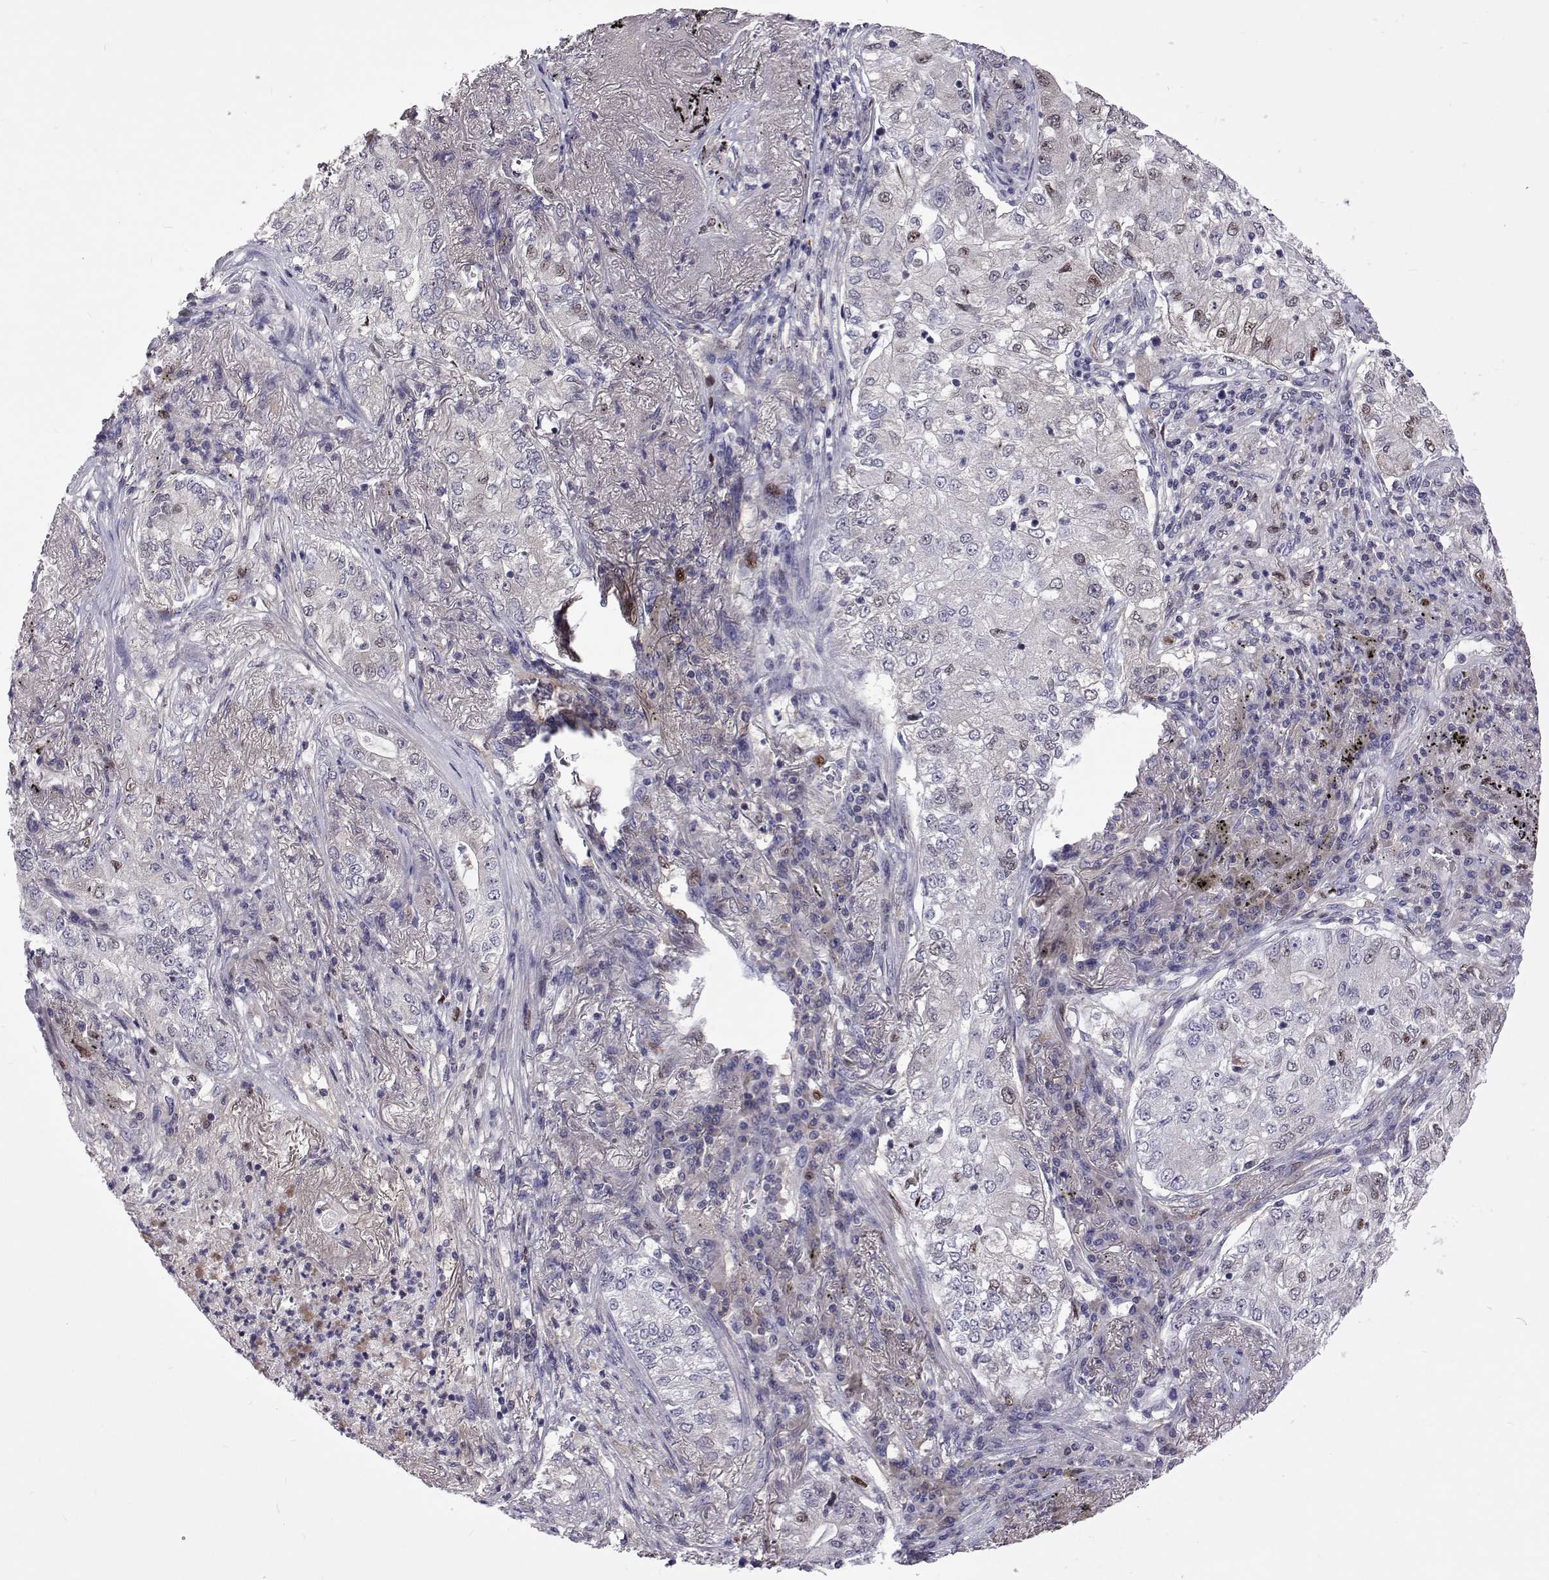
{"staining": {"intensity": "negative", "quantity": "none", "location": "none"}, "tissue": "lung cancer", "cell_type": "Tumor cells", "image_type": "cancer", "snomed": [{"axis": "morphology", "description": "Adenocarcinoma, NOS"}, {"axis": "topography", "description": "Lung"}], "caption": "Immunohistochemistry (IHC) micrograph of lung cancer stained for a protein (brown), which displays no expression in tumor cells.", "gene": "TCF15", "patient": {"sex": "female", "age": 73}}